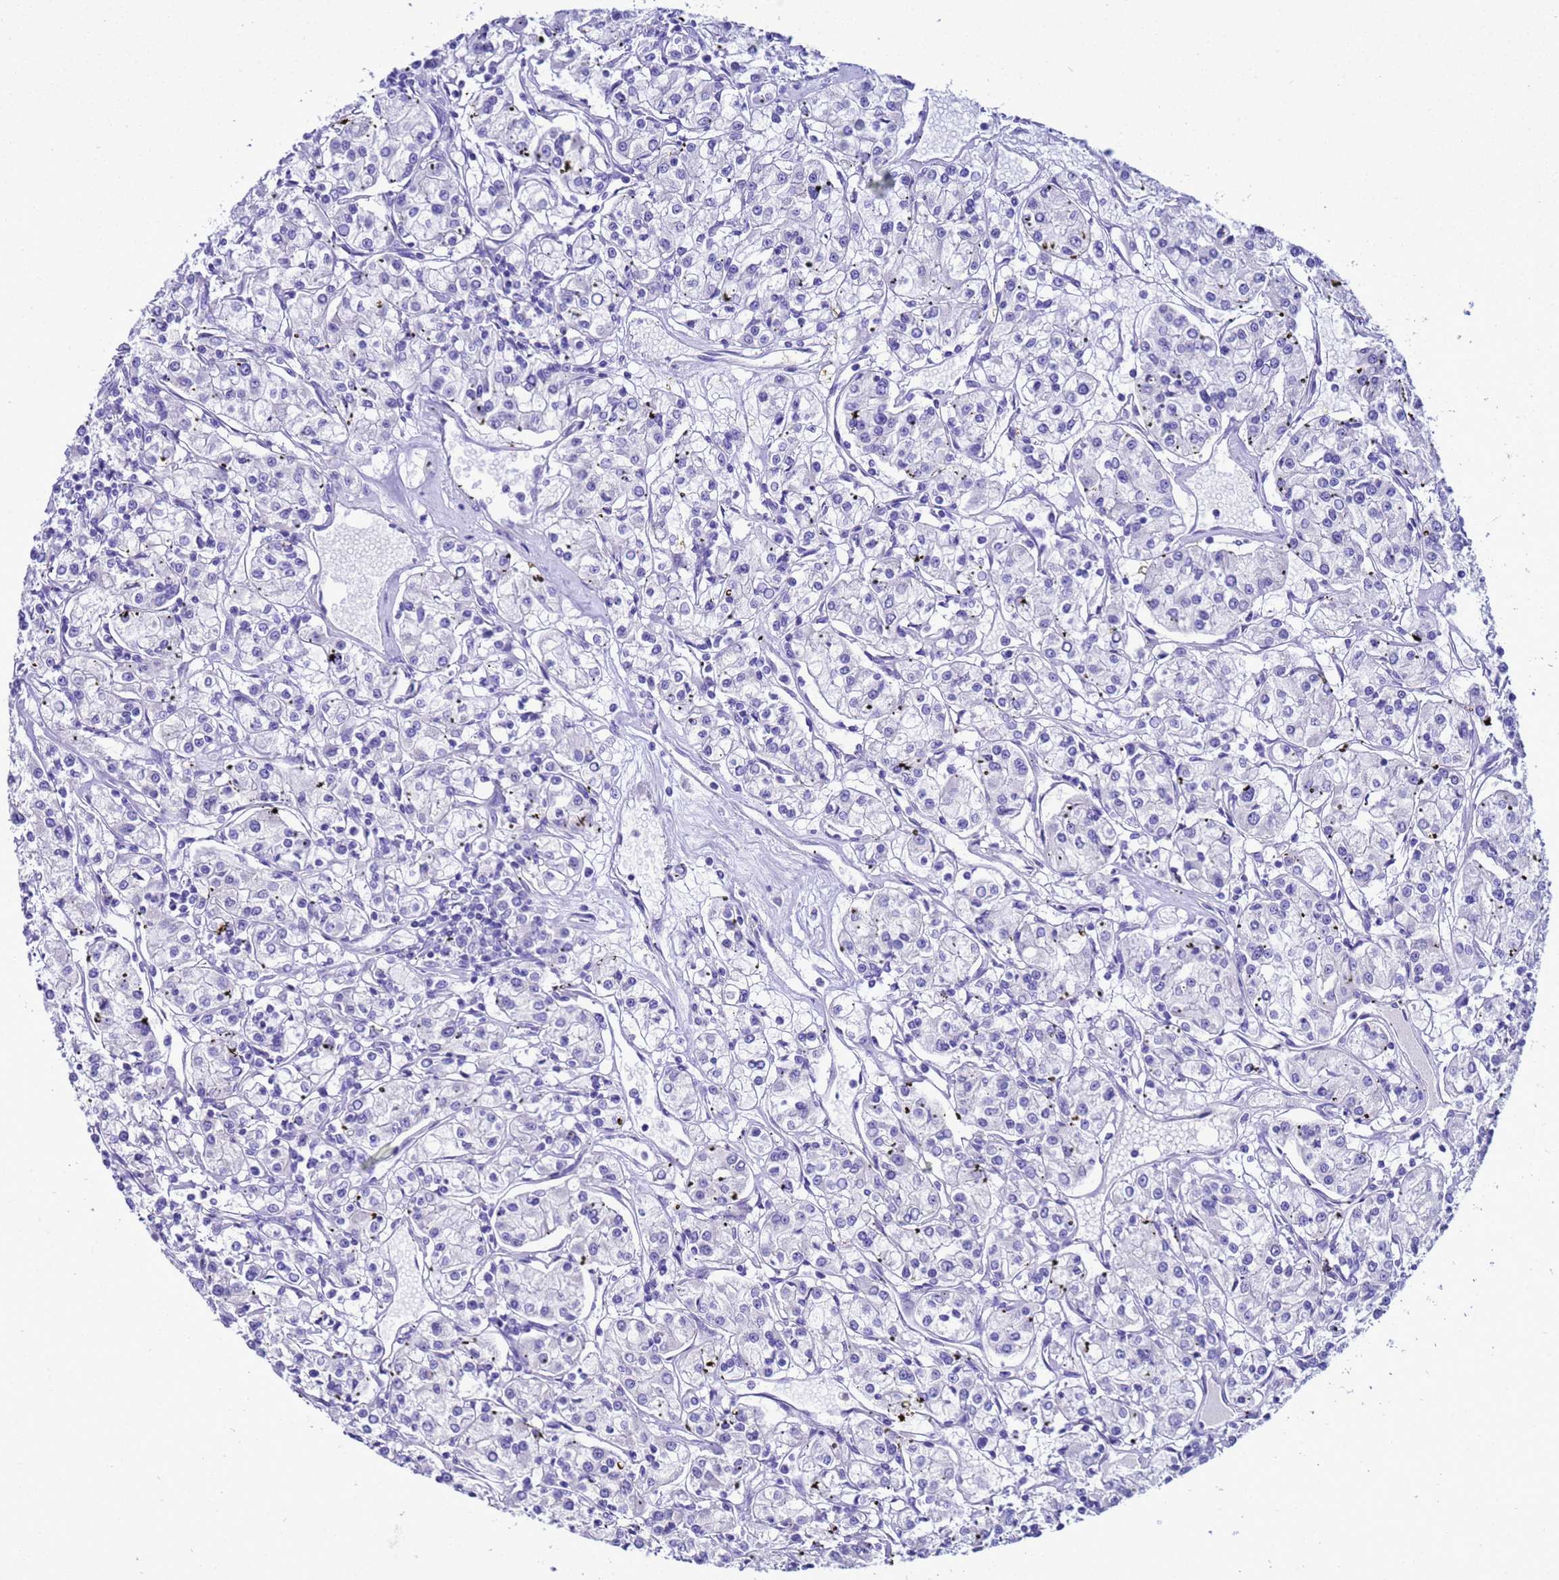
{"staining": {"intensity": "negative", "quantity": "none", "location": "none"}, "tissue": "renal cancer", "cell_type": "Tumor cells", "image_type": "cancer", "snomed": [{"axis": "morphology", "description": "Adenocarcinoma, NOS"}, {"axis": "topography", "description": "Kidney"}], "caption": "A high-resolution histopathology image shows immunohistochemistry staining of renal cancer (adenocarcinoma), which demonstrates no significant positivity in tumor cells.", "gene": "BEST2", "patient": {"sex": "female", "age": 59}}